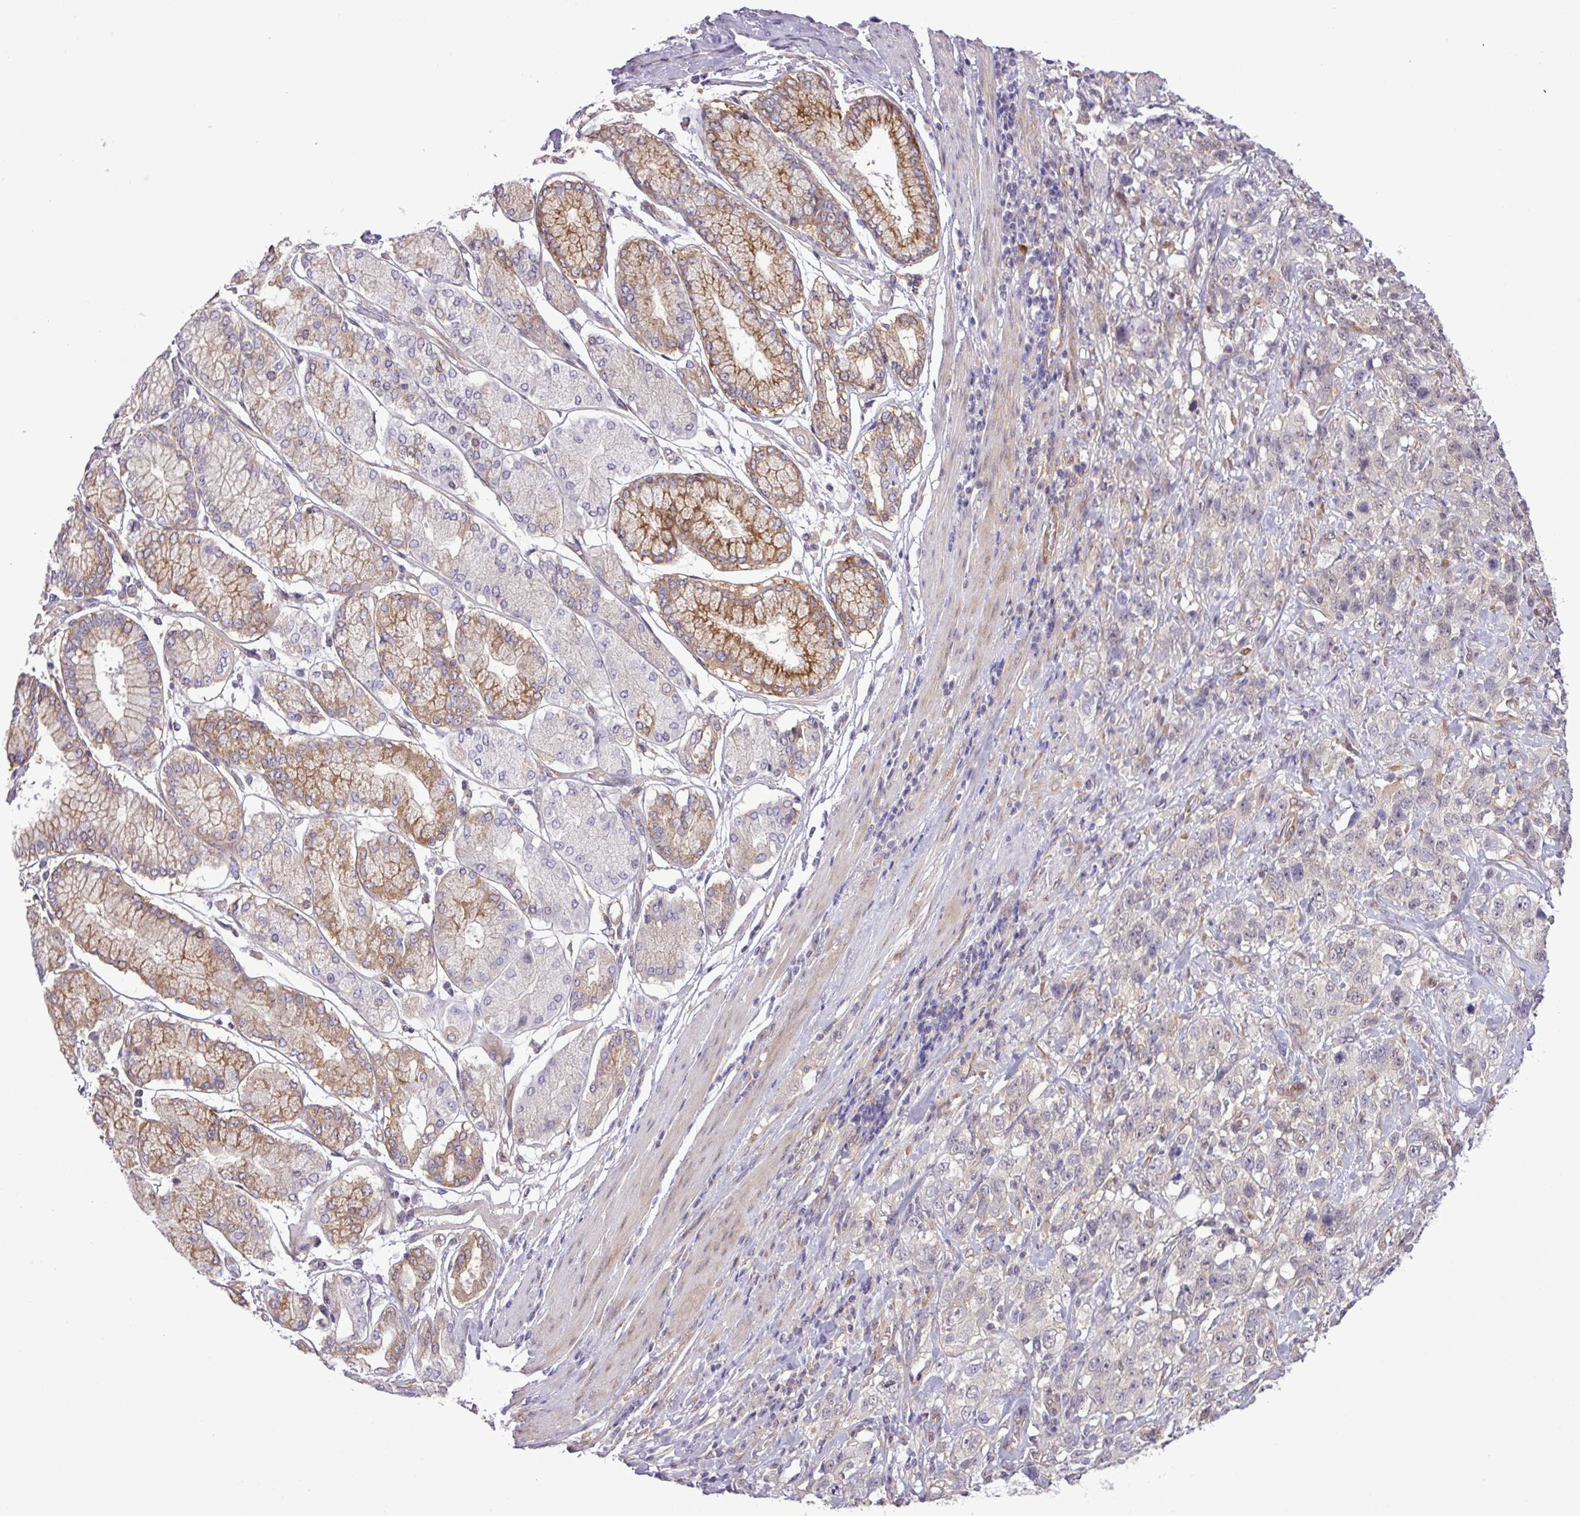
{"staining": {"intensity": "negative", "quantity": "none", "location": "none"}, "tissue": "stomach cancer", "cell_type": "Tumor cells", "image_type": "cancer", "snomed": [{"axis": "morphology", "description": "Normal tissue, NOS"}, {"axis": "morphology", "description": "Adenocarcinoma, NOS"}, {"axis": "topography", "description": "Lymph node"}, {"axis": "topography", "description": "Stomach"}], "caption": "Tumor cells are negative for protein expression in human adenocarcinoma (stomach).", "gene": "FAM222B", "patient": {"sex": "male", "age": 48}}